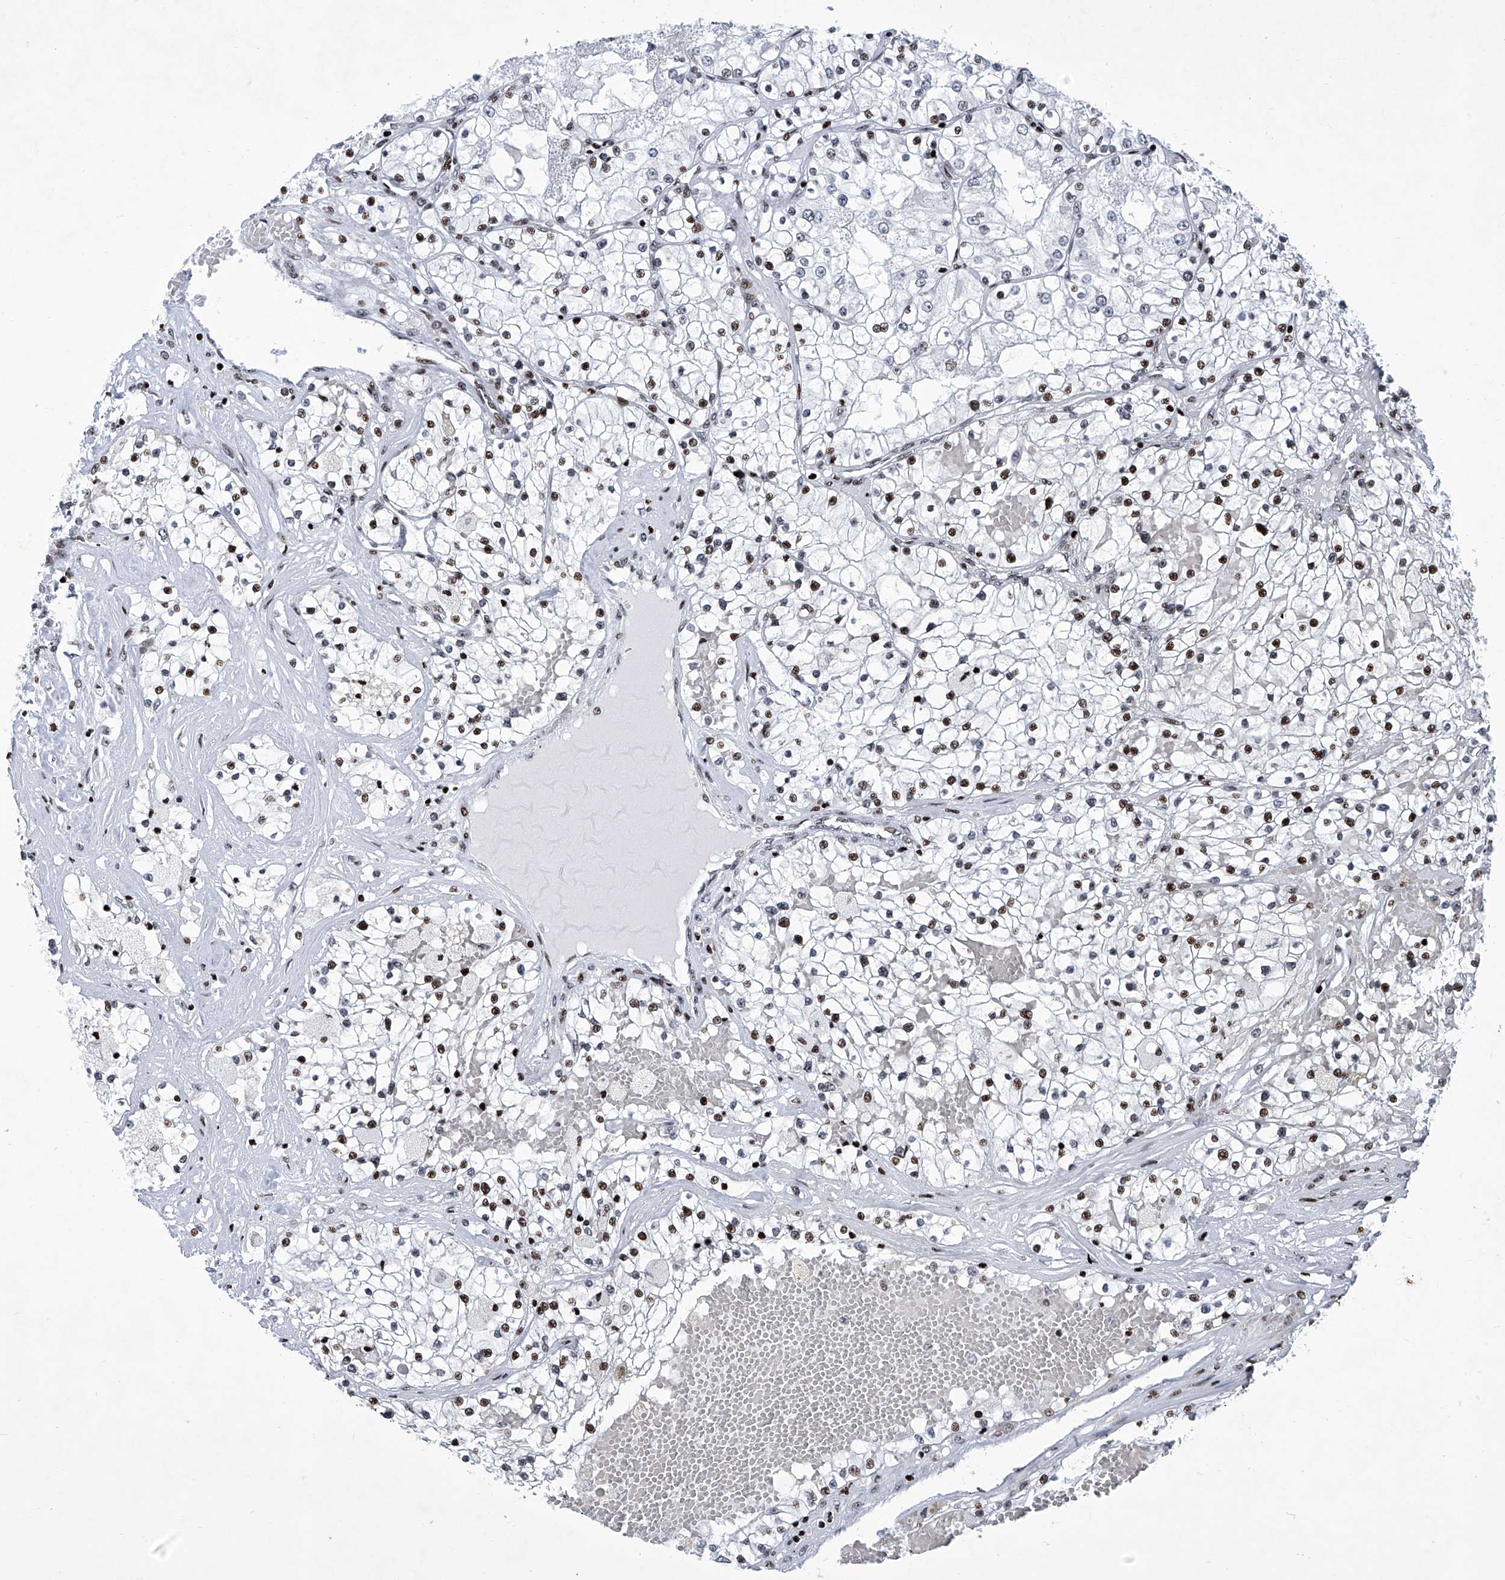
{"staining": {"intensity": "moderate", "quantity": "25%-75%", "location": "nuclear"}, "tissue": "renal cancer", "cell_type": "Tumor cells", "image_type": "cancer", "snomed": [{"axis": "morphology", "description": "Normal tissue, NOS"}, {"axis": "morphology", "description": "Adenocarcinoma, NOS"}, {"axis": "topography", "description": "Kidney"}], "caption": "The micrograph exhibits a brown stain indicating the presence of a protein in the nuclear of tumor cells in renal cancer (adenocarcinoma). (IHC, brightfield microscopy, high magnification).", "gene": "HEY2", "patient": {"sex": "male", "age": 68}}